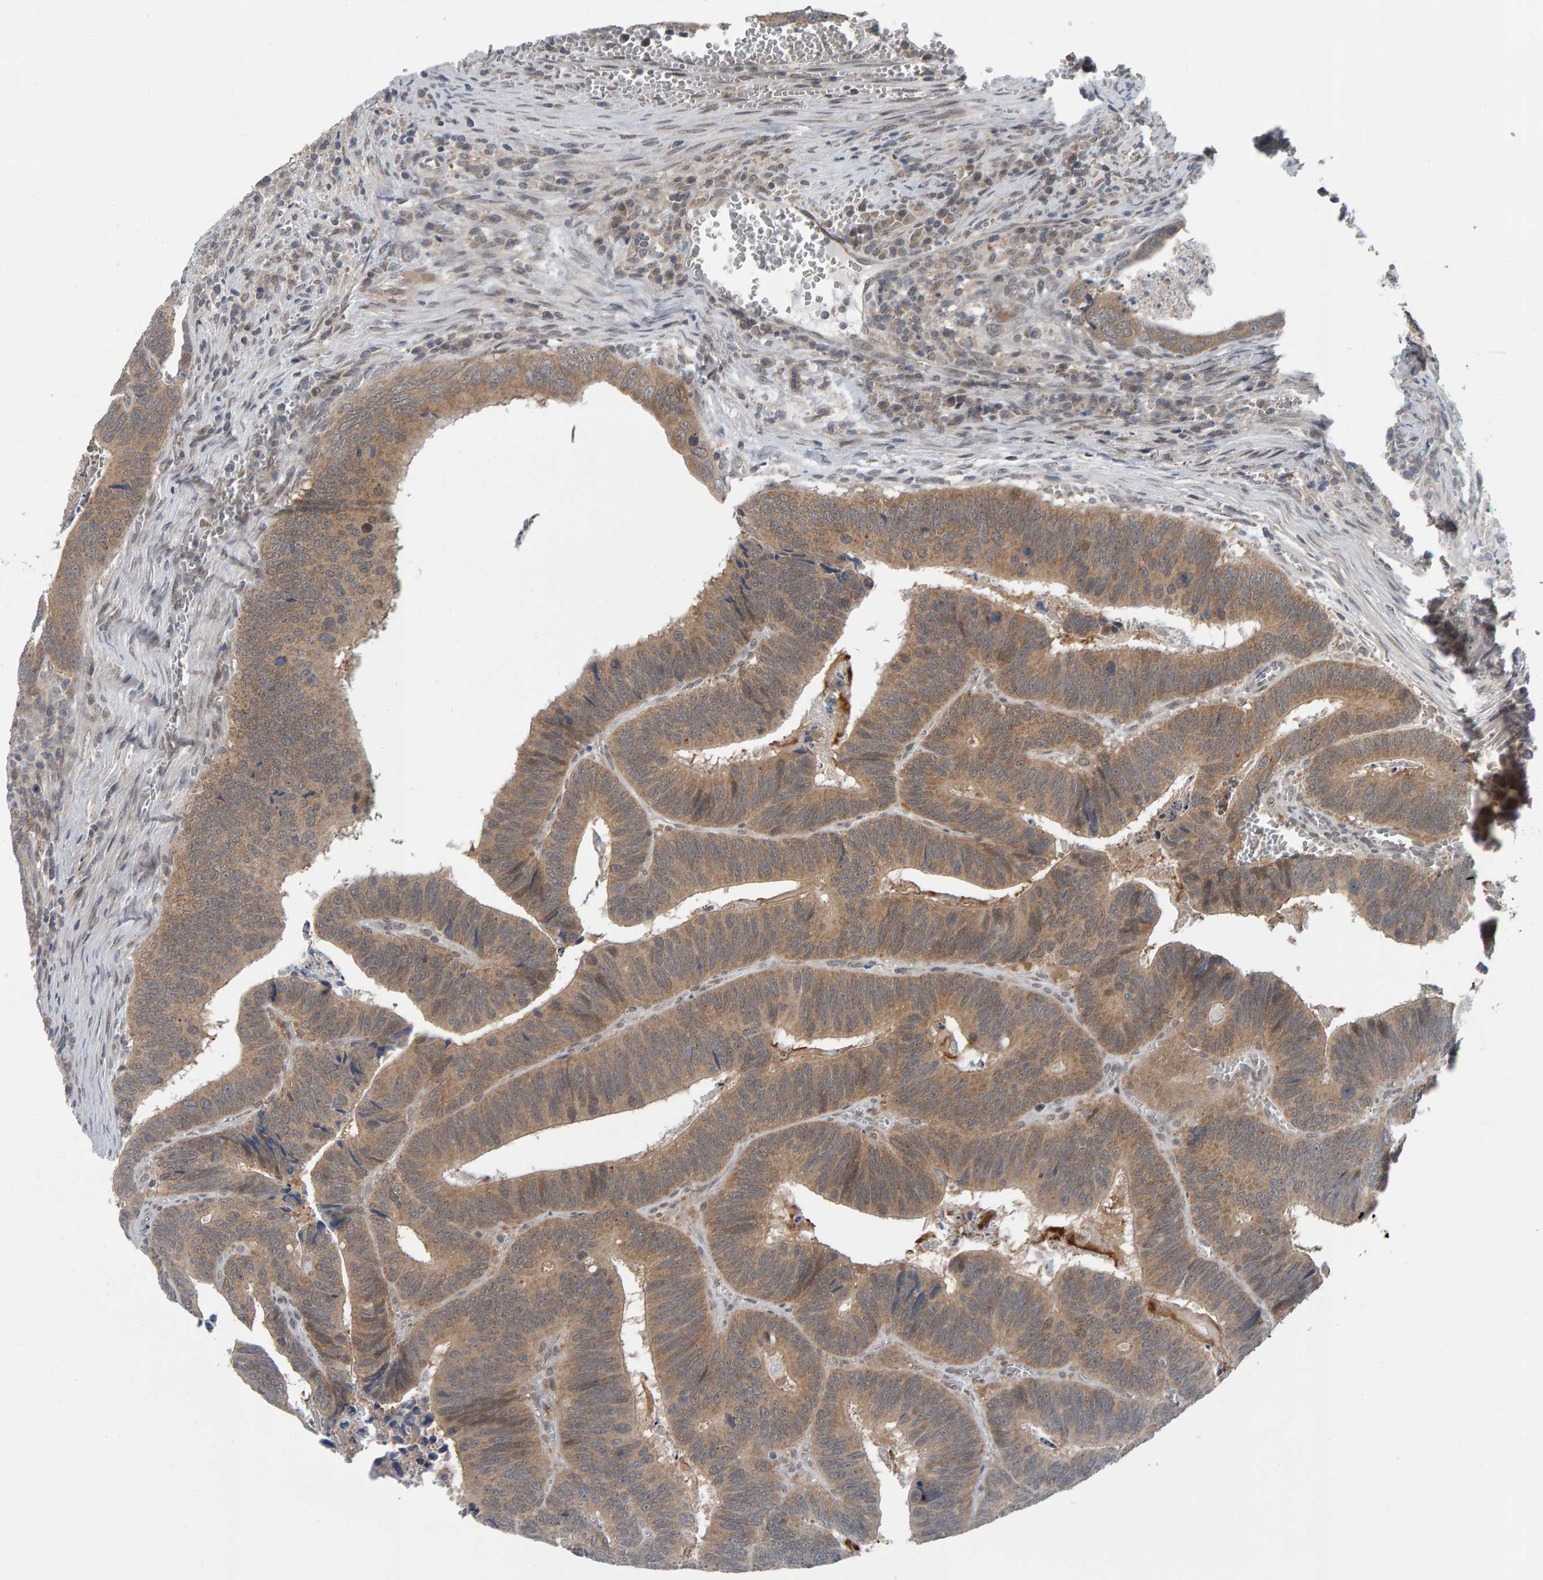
{"staining": {"intensity": "weak", "quantity": ">75%", "location": "cytoplasmic/membranous"}, "tissue": "colorectal cancer", "cell_type": "Tumor cells", "image_type": "cancer", "snomed": [{"axis": "morphology", "description": "Inflammation, NOS"}, {"axis": "morphology", "description": "Adenocarcinoma, NOS"}, {"axis": "topography", "description": "Colon"}], "caption": "Protein analysis of adenocarcinoma (colorectal) tissue reveals weak cytoplasmic/membranous positivity in approximately >75% of tumor cells.", "gene": "COASY", "patient": {"sex": "male", "age": 72}}